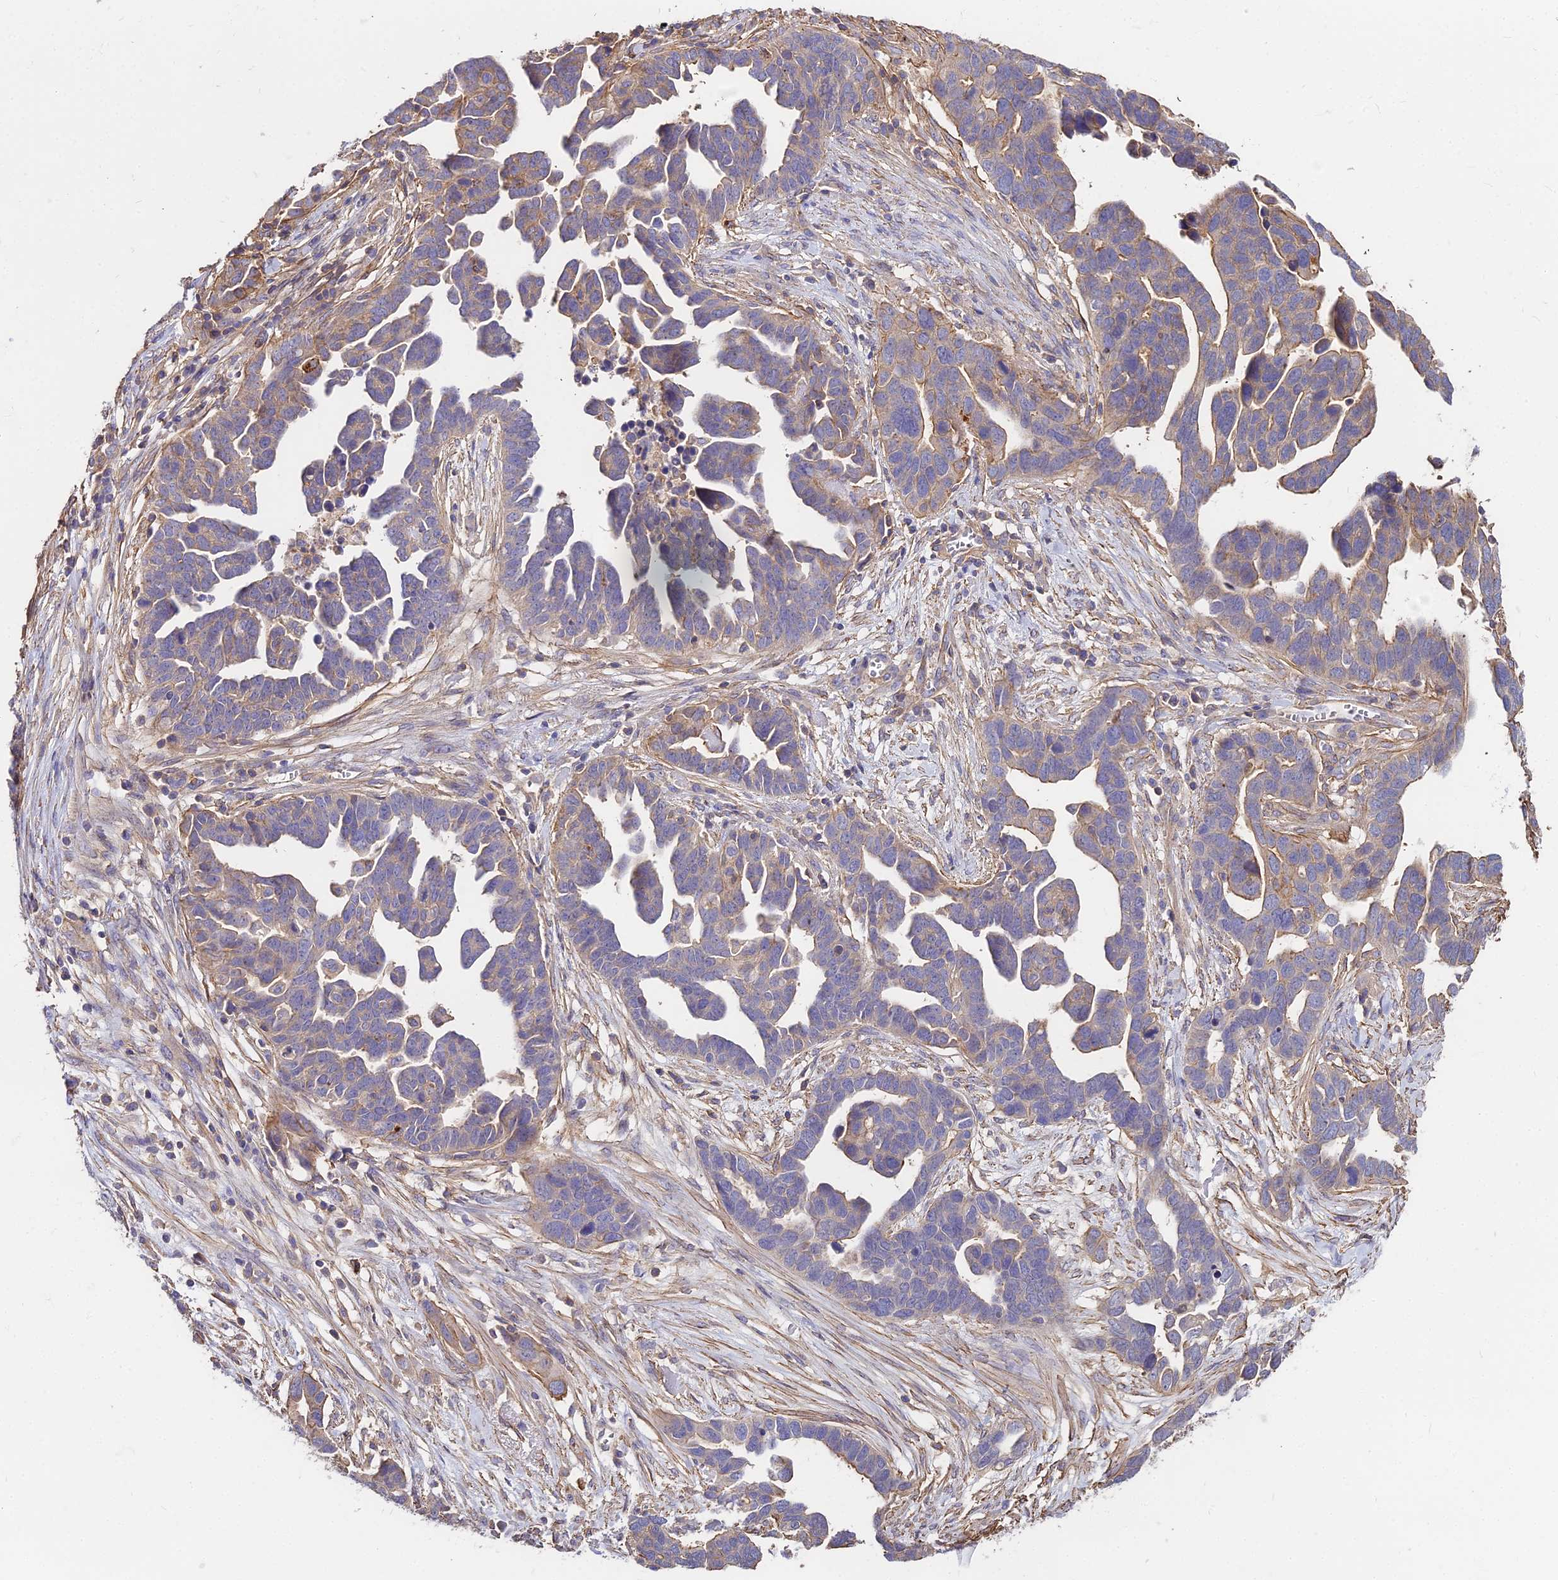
{"staining": {"intensity": "weak", "quantity": "<25%", "location": "cytoplasmic/membranous"}, "tissue": "ovarian cancer", "cell_type": "Tumor cells", "image_type": "cancer", "snomed": [{"axis": "morphology", "description": "Cystadenocarcinoma, serous, NOS"}, {"axis": "topography", "description": "Ovary"}], "caption": "An immunohistochemistry (IHC) histopathology image of ovarian cancer is shown. There is no staining in tumor cells of ovarian cancer.", "gene": "GLYAT", "patient": {"sex": "female", "age": 54}}